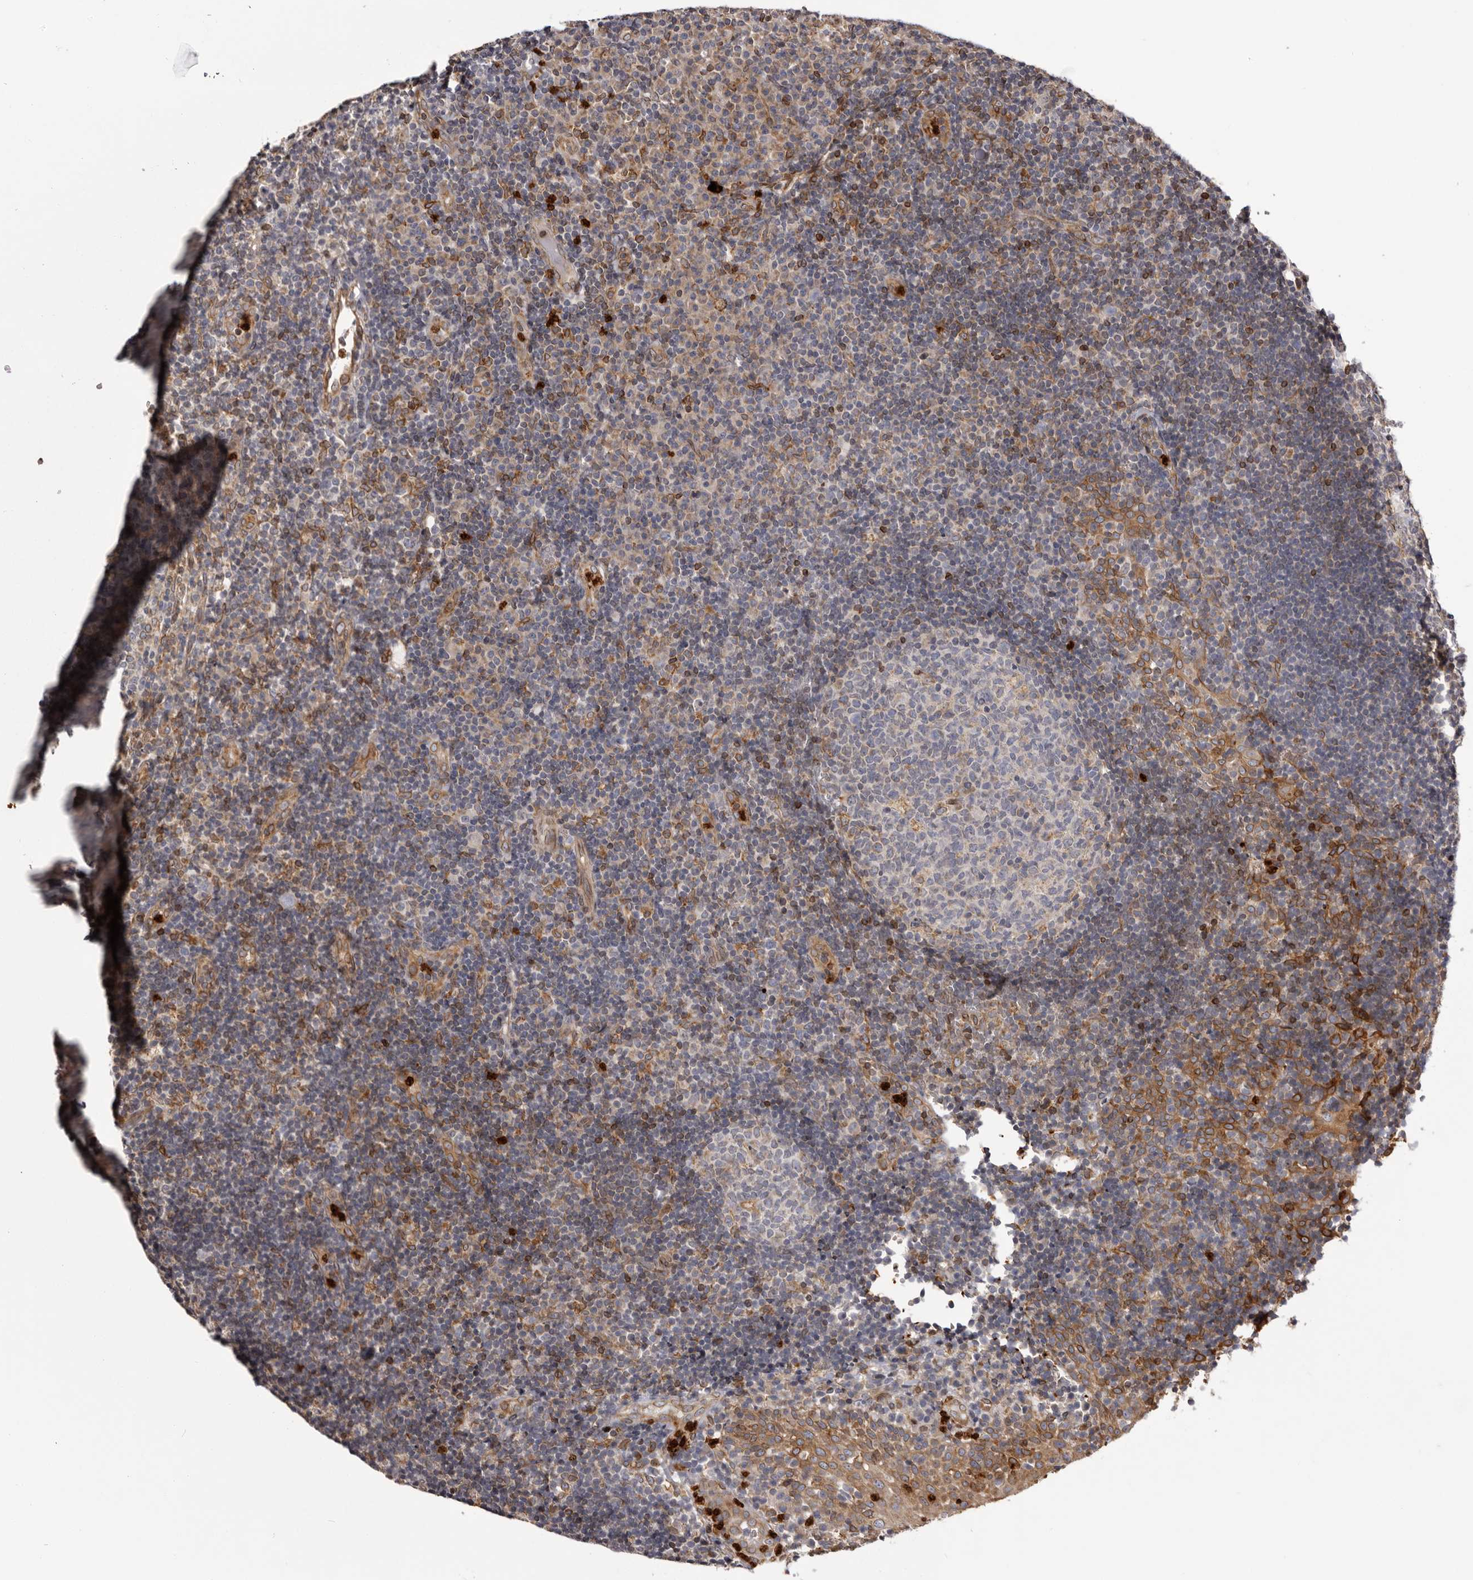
{"staining": {"intensity": "weak", "quantity": "<25%", "location": "cytoplasmic/membranous"}, "tissue": "tonsil", "cell_type": "Germinal center cells", "image_type": "normal", "snomed": [{"axis": "morphology", "description": "Normal tissue, NOS"}, {"axis": "topography", "description": "Tonsil"}], "caption": "An immunohistochemistry image of unremarkable tonsil is shown. There is no staining in germinal center cells of tonsil.", "gene": "C4orf3", "patient": {"sex": "female", "age": 40}}